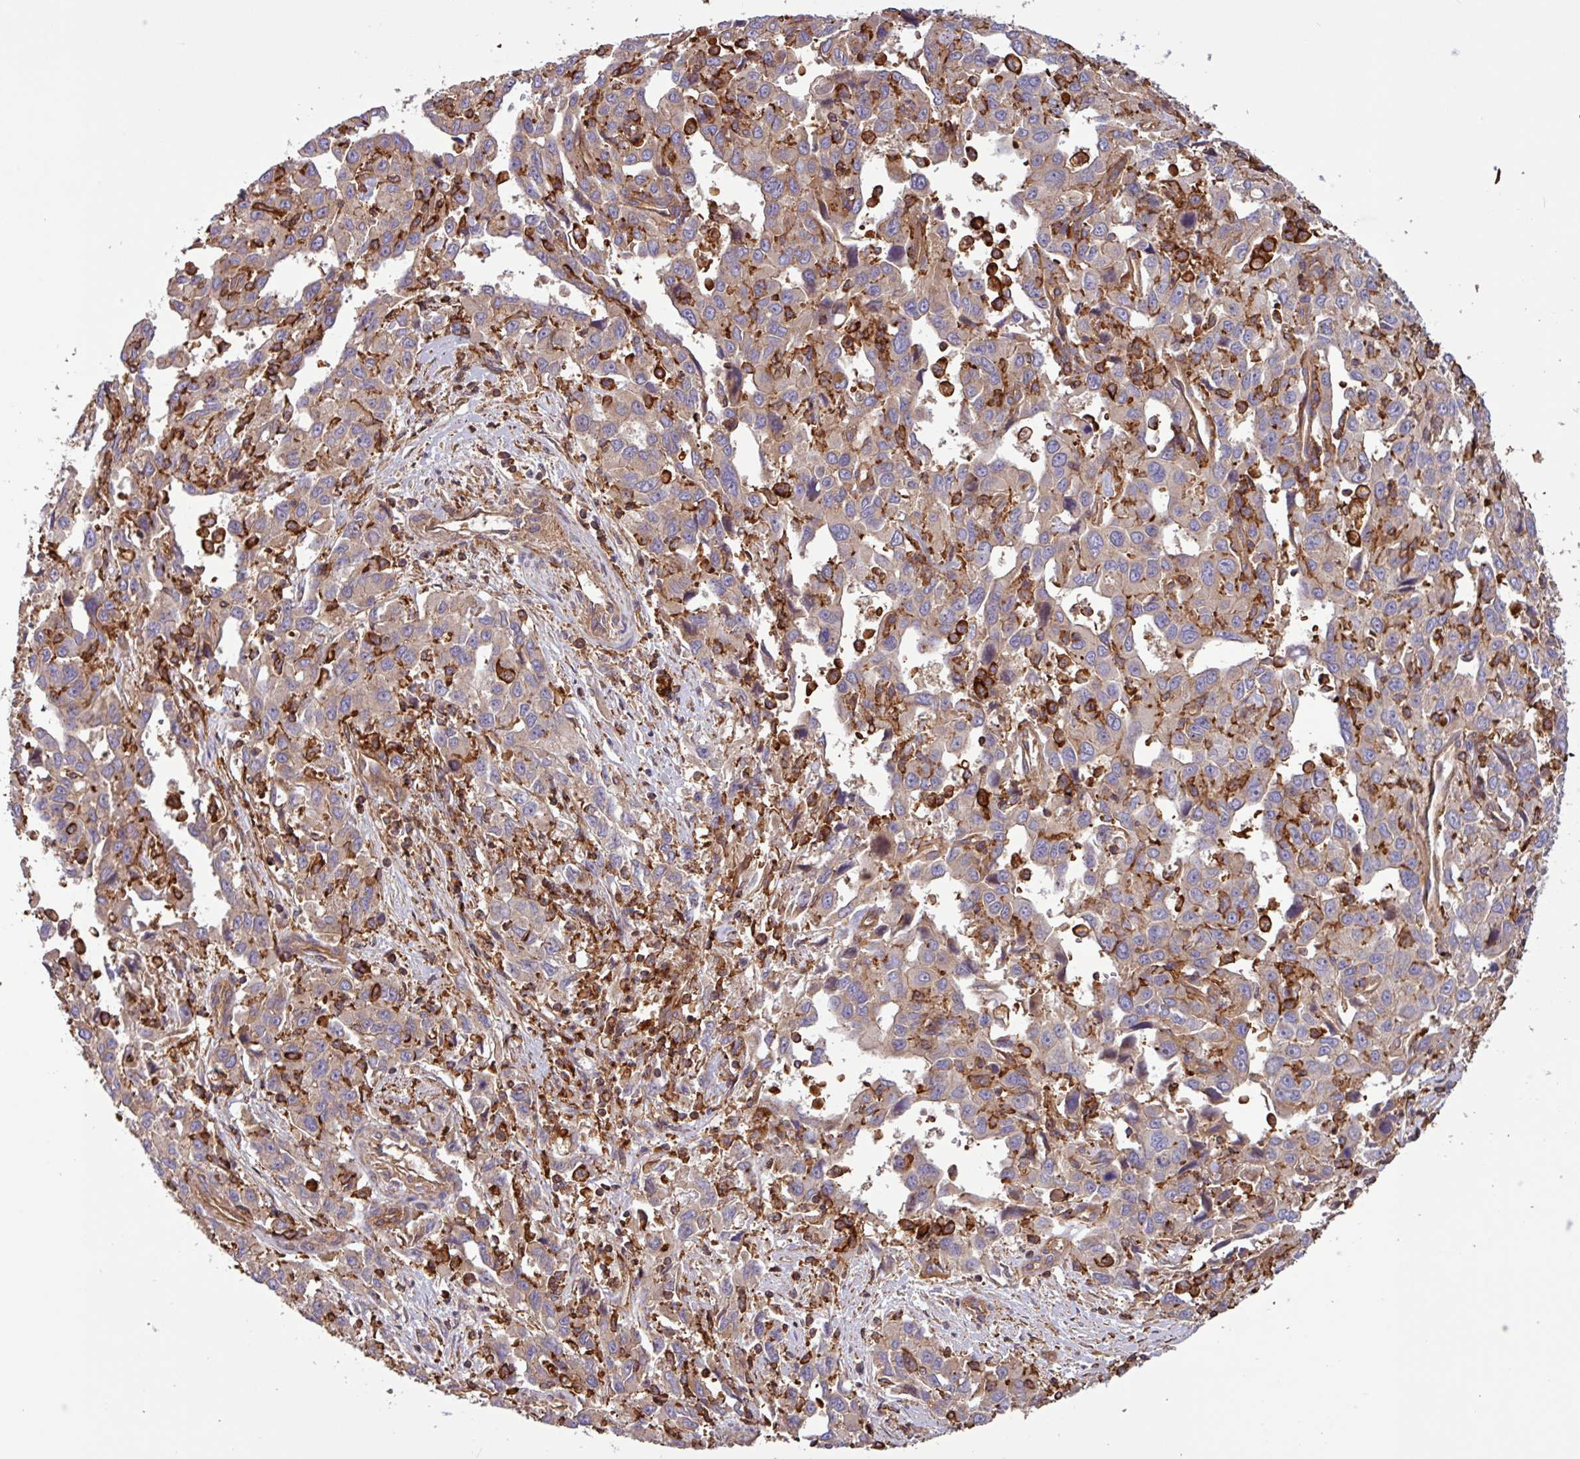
{"staining": {"intensity": "weak", "quantity": ">75%", "location": "cytoplasmic/membranous"}, "tissue": "liver cancer", "cell_type": "Tumor cells", "image_type": "cancer", "snomed": [{"axis": "morphology", "description": "Carcinoma, Hepatocellular, NOS"}, {"axis": "topography", "description": "Liver"}], "caption": "A brown stain highlights weak cytoplasmic/membranous positivity of a protein in hepatocellular carcinoma (liver) tumor cells. (Stains: DAB in brown, nuclei in blue, Microscopy: brightfield microscopy at high magnification).", "gene": "ACTR3", "patient": {"sex": "male", "age": 63}}